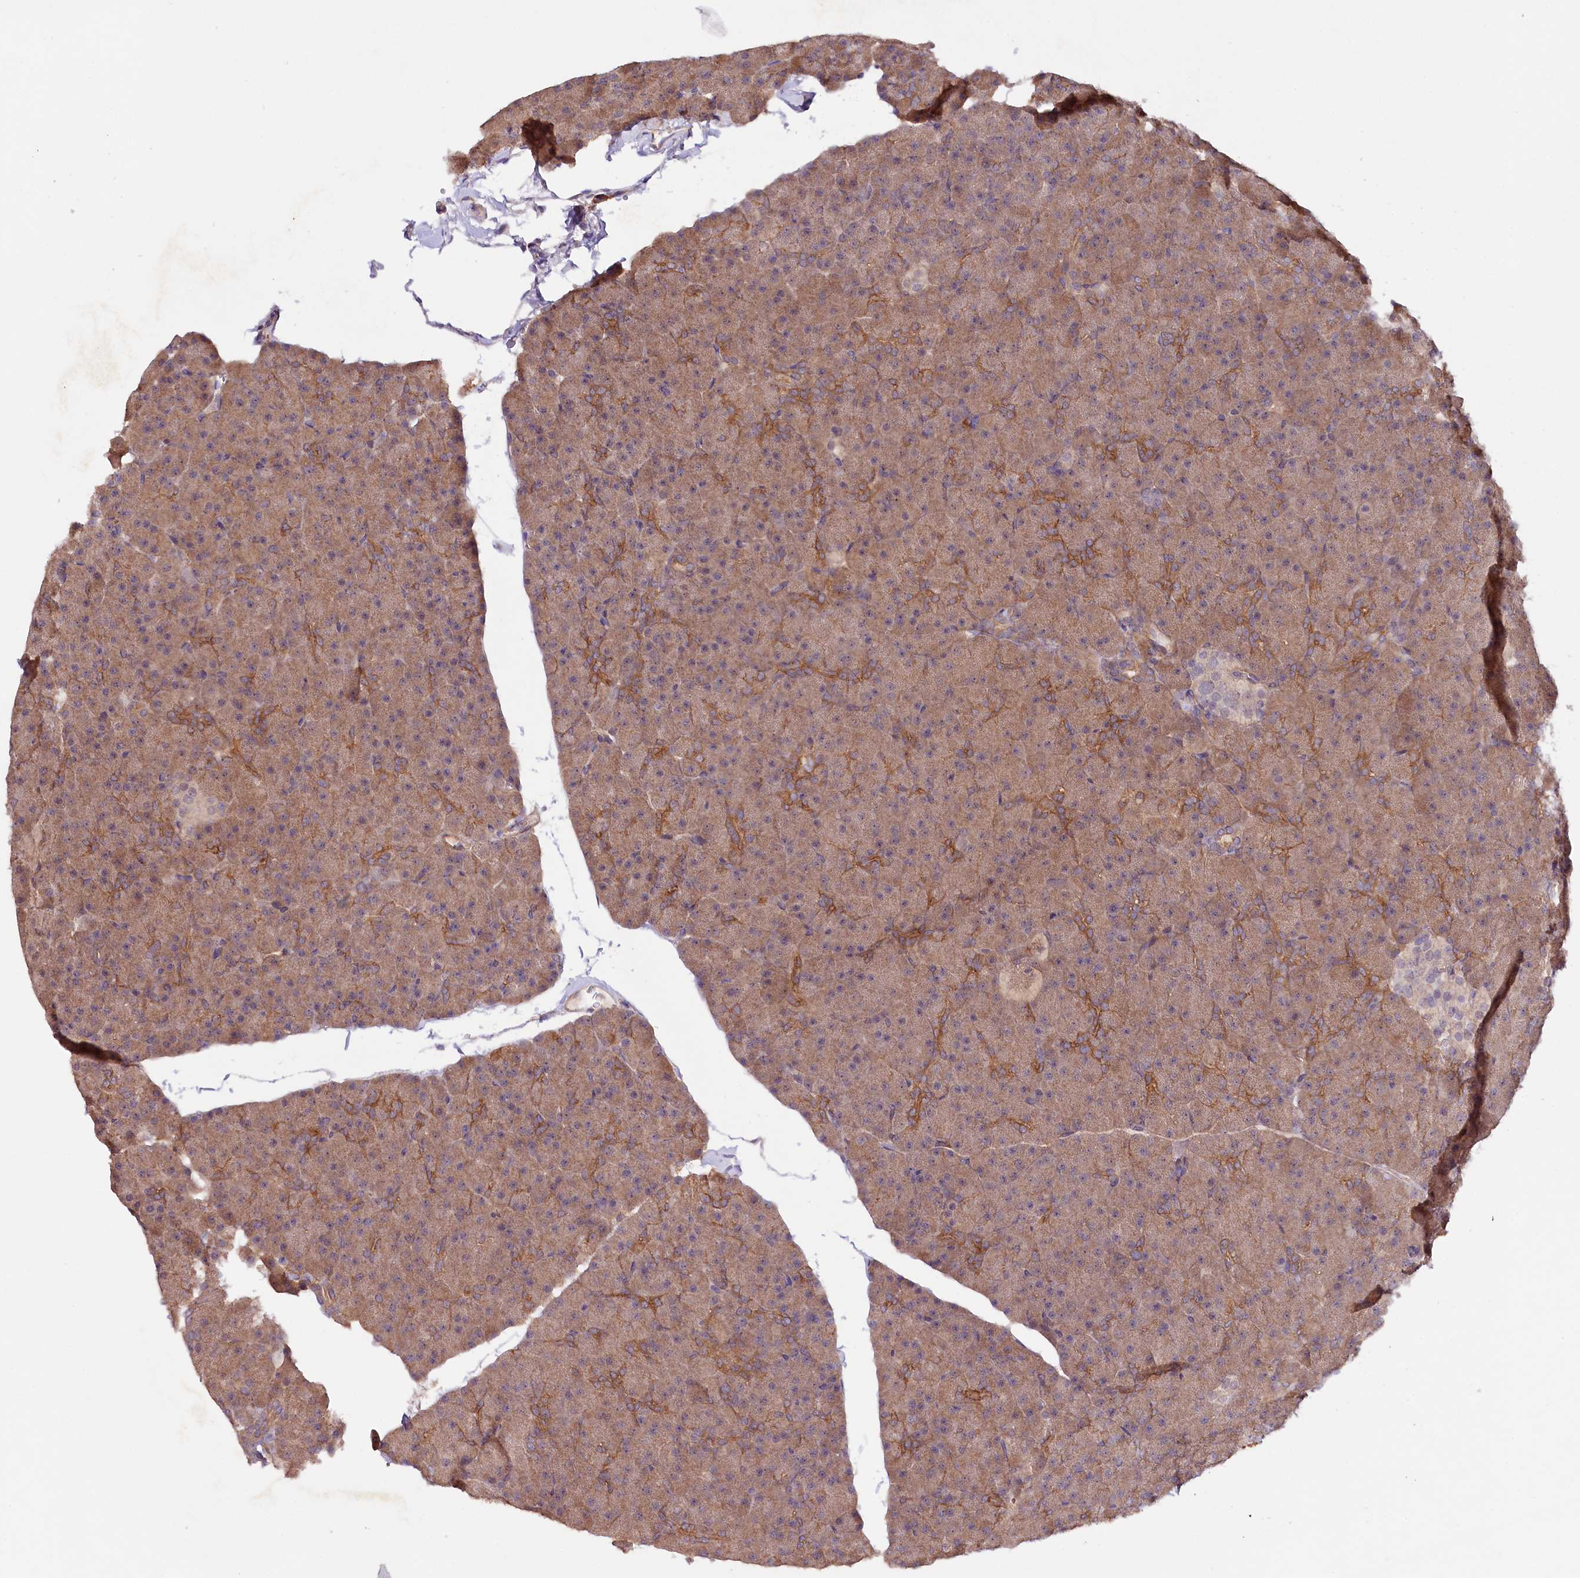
{"staining": {"intensity": "moderate", "quantity": ">75%", "location": "cytoplasmic/membranous"}, "tissue": "pancreas", "cell_type": "Exocrine glandular cells", "image_type": "normal", "snomed": [{"axis": "morphology", "description": "Normal tissue, NOS"}, {"axis": "topography", "description": "Pancreas"}], "caption": "This photomicrograph reveals immunohistochemistry (IHC) staining of normal pancreas, with medium moderate cytoplasmic/membranous positivity in about >75% of exocrine glandular cells.", "gene": "PHLDB1", "patient": {"sex": "male", "age": 36}}